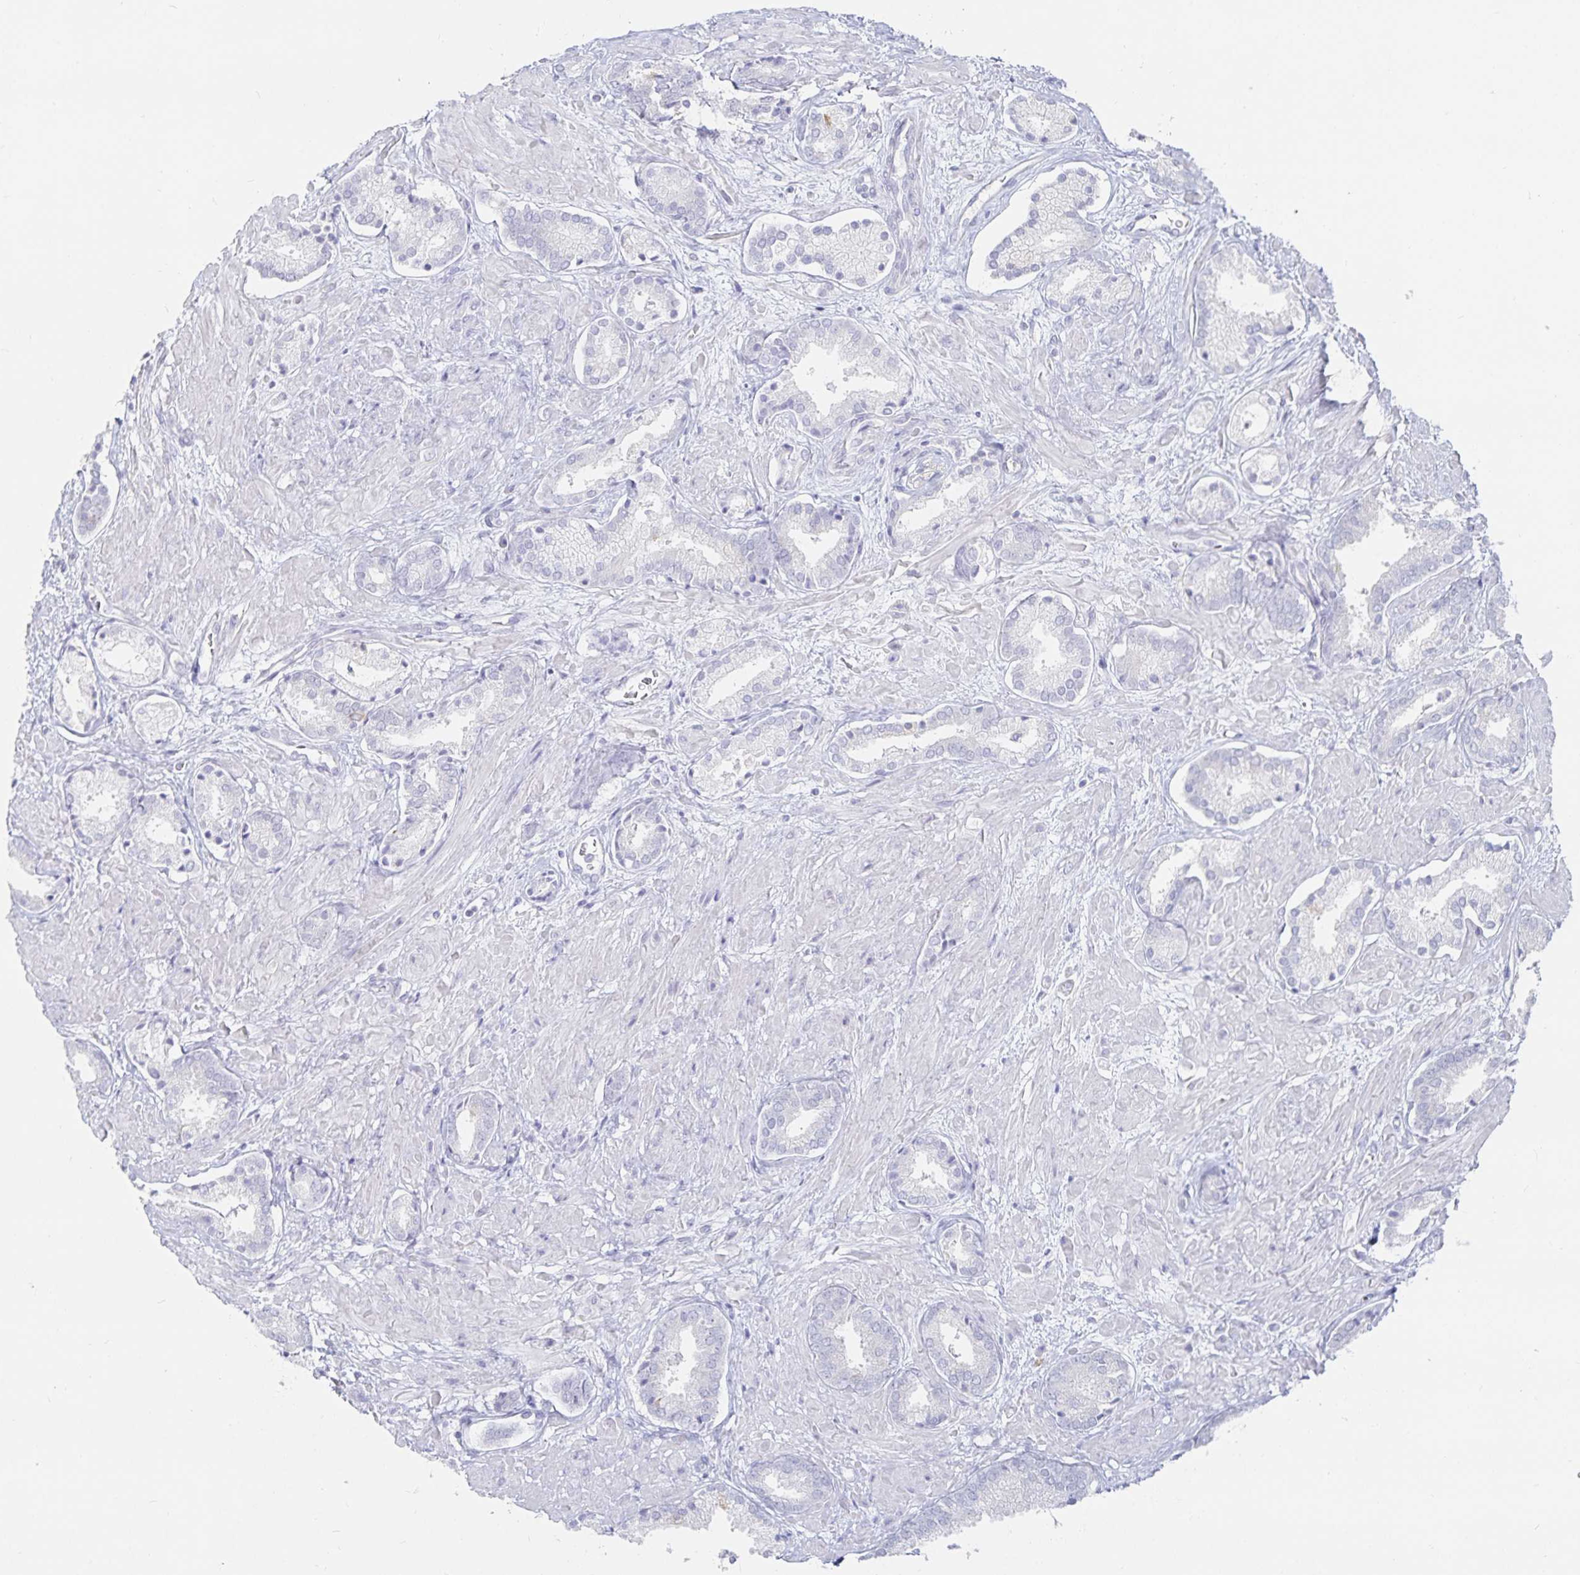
{"staining": {"intensity": "negative", "quantity": "none", "location": "none"}, "tissue": "prostate cancer", "cell_type": "Tumor cells", "image_type": "cancer", "snomed": [{"axis": "morphology", "description": "Adenocarcinoma, High grade"}, {"axis": "topography", "description": "Prostate"}], "caption": "IHC of adenocarcinoma (high-grade) (prostate) reveals no staining in tumor cells. (DAB IHC, high magnification).", "gene": "SFTPA1", "patient": {"sex": "male", "age": 56}}